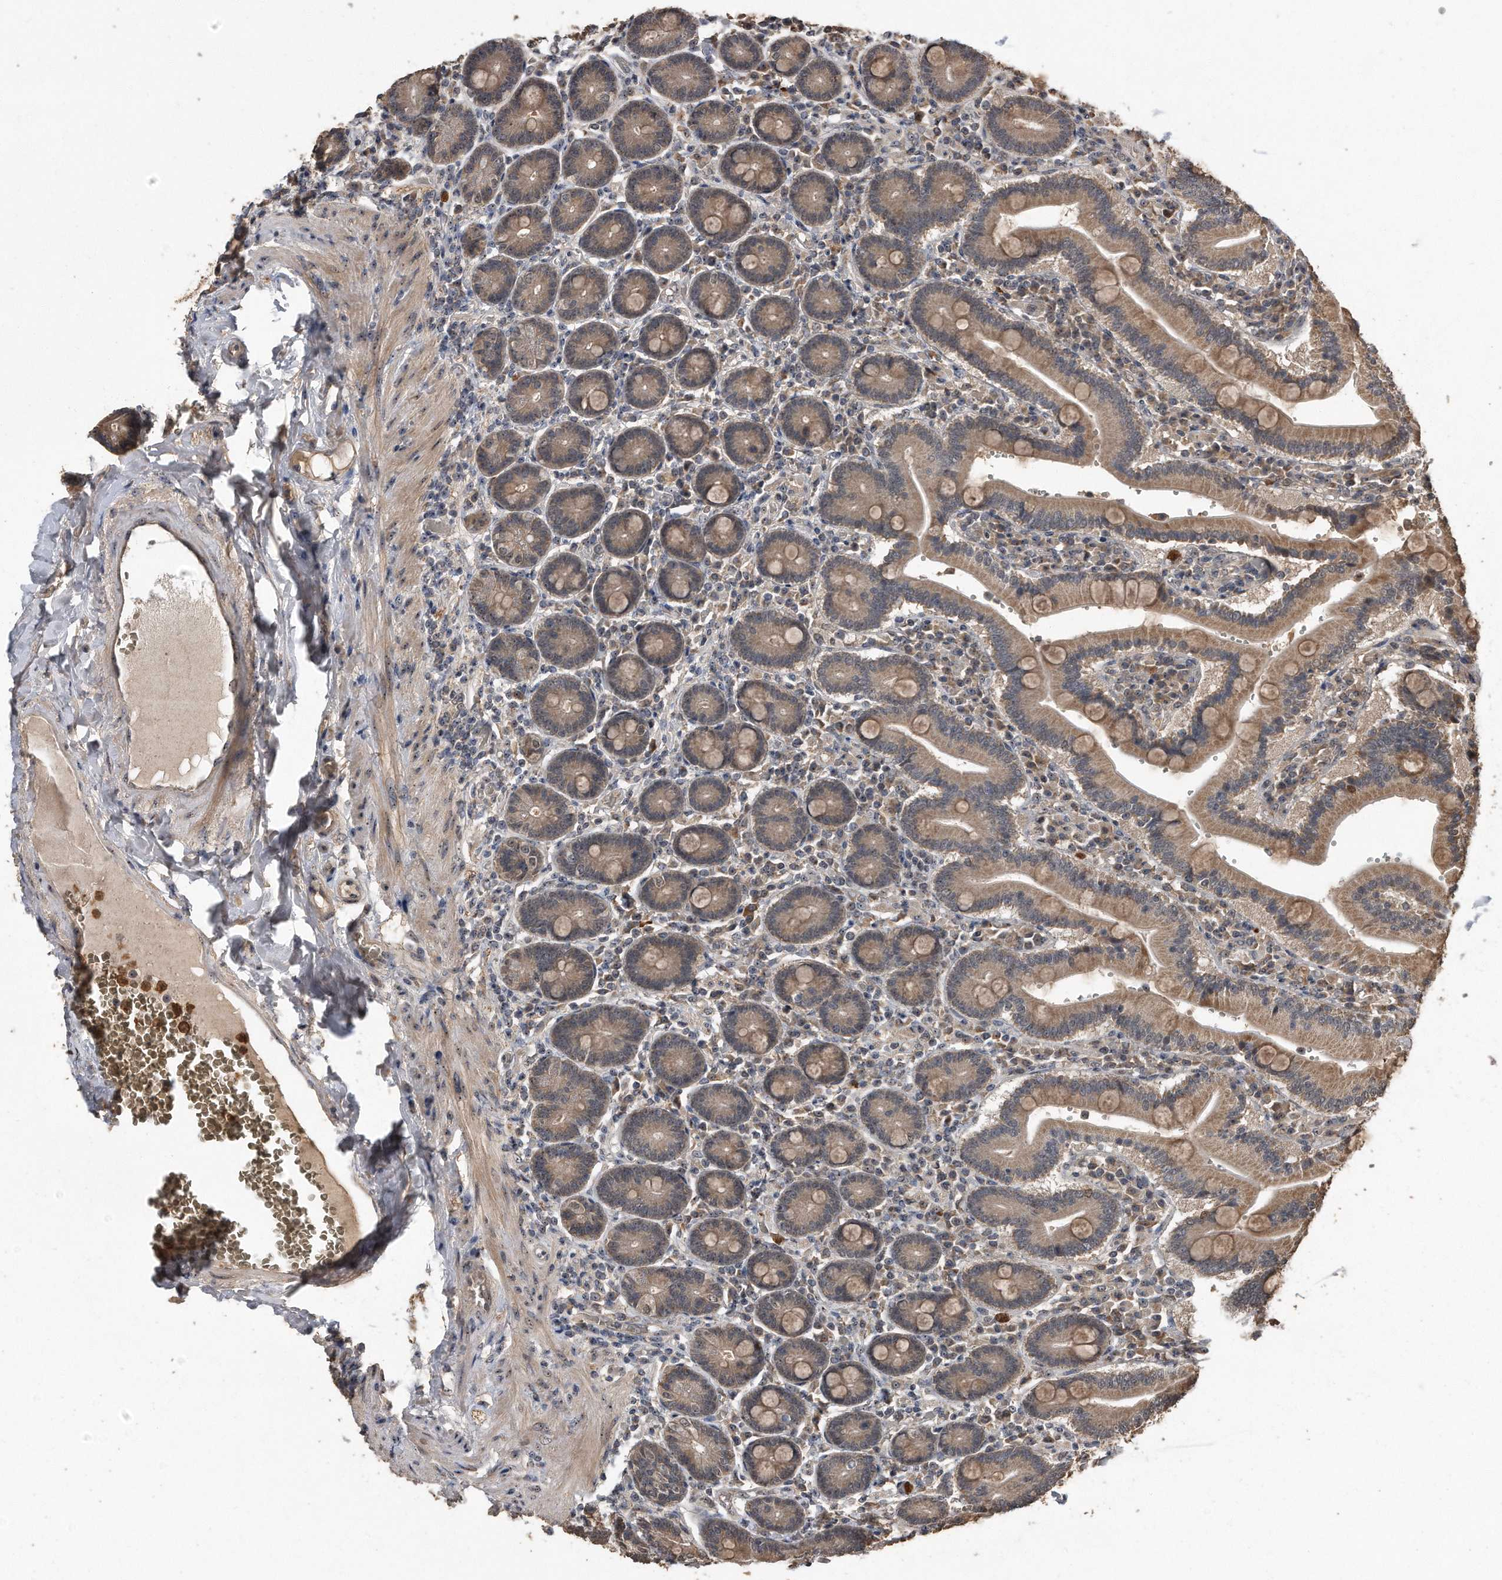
{"staining": {"intensity": "moderate", "quantity": ">75%", "location": "cytoplasmic/membranous,nuclear"}, "tissue": "duodenum", "cell_type": "Glandular cells", "image_type": "normal", "snomed": [{"axis": "morphology", "description": "Normal tissue, NOS"}, {"axis": "topography", "description": "Duodenum"}], "caption": "Protein staining of benign duodenum shows moderate cytoplasmic/membranous,nuclear expression in approximately >75% of glandular cells.", "gene": "PELO", "patient": {"sex": "female", "age": 62}}